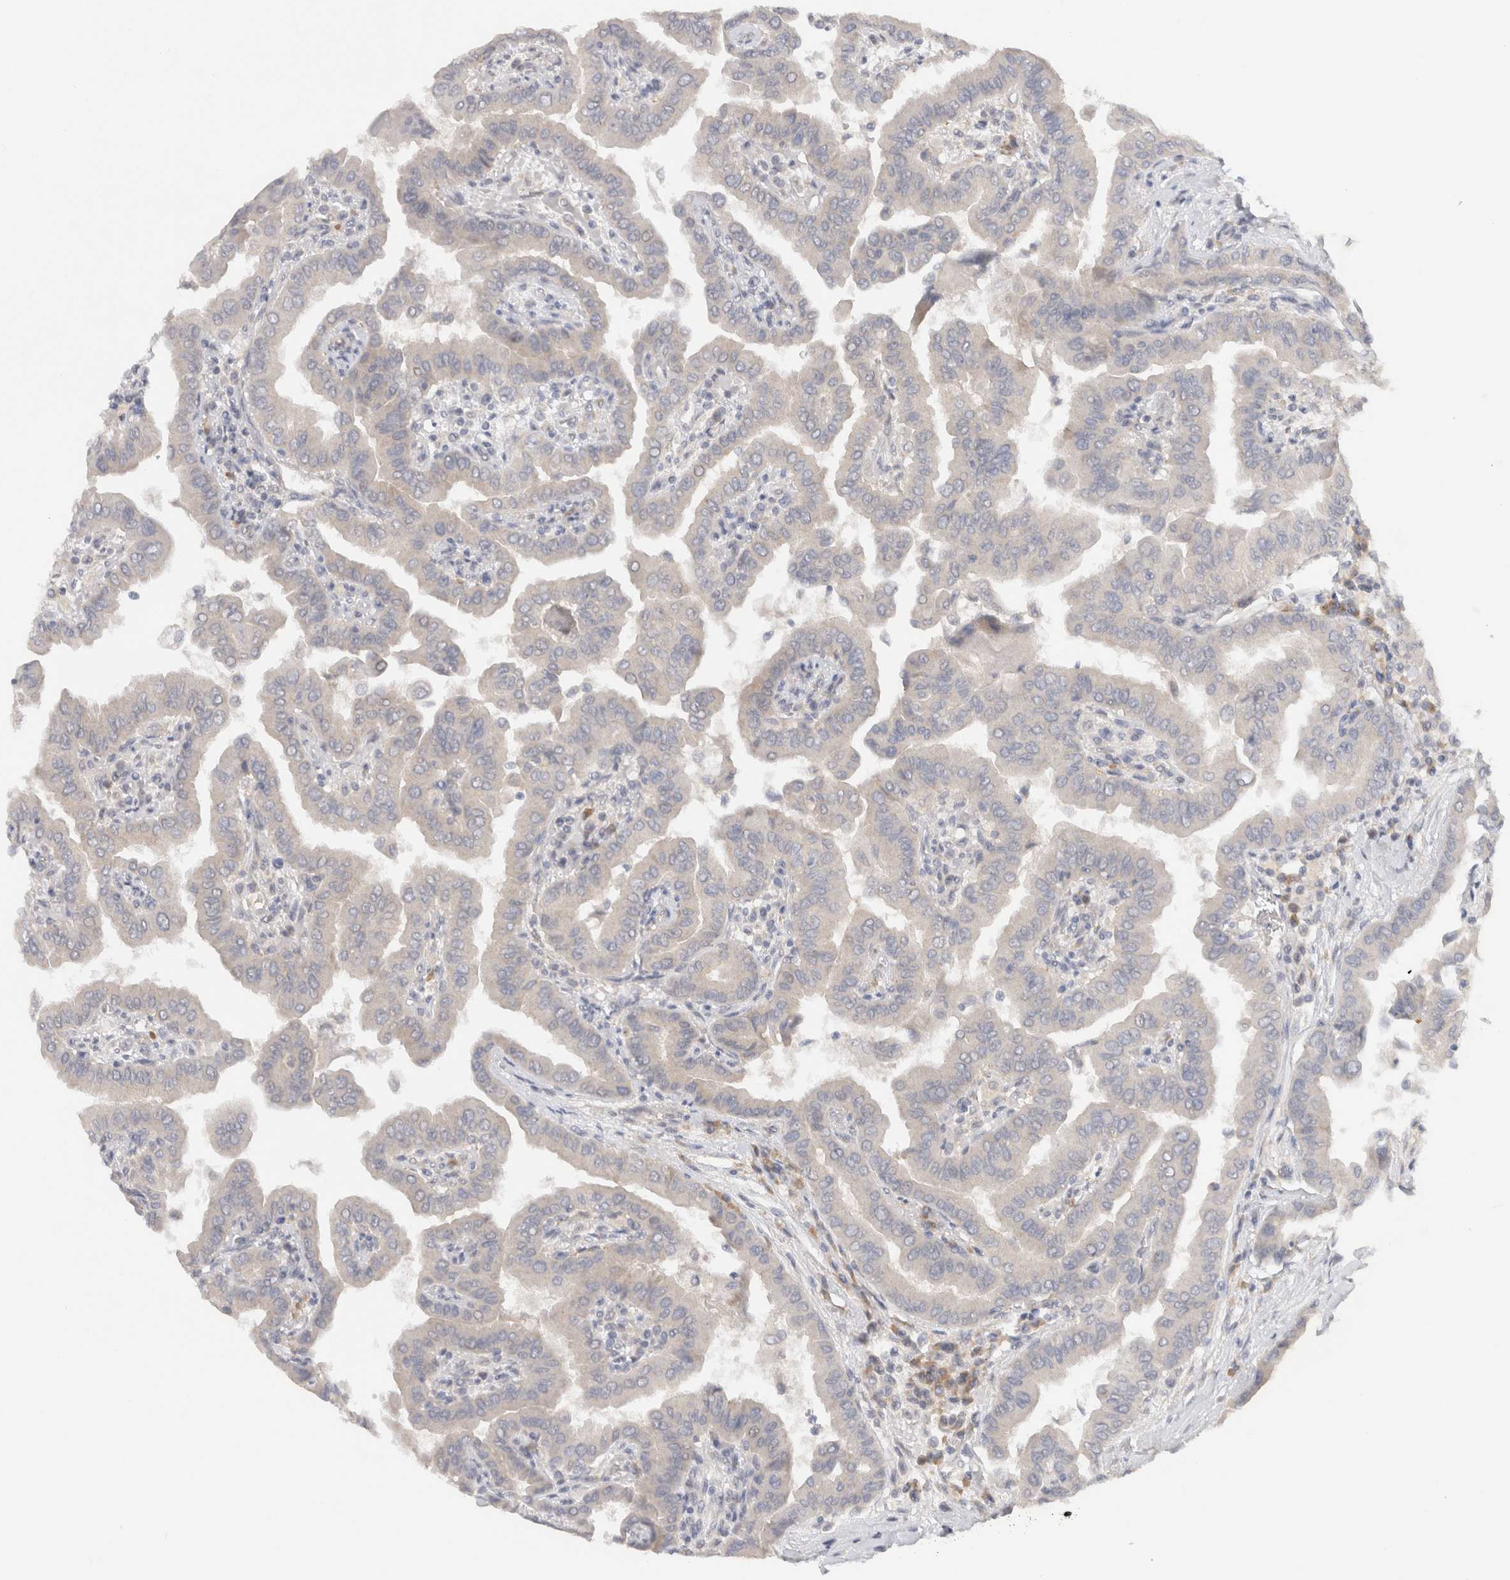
{"staining": {"intensity": "negative", "quantity": "none", "location": "none"}, "tissue": "thyroid cancer", "cell_type": "Tumor cells", "image_type": "cancer", "snomed": [{"axis": "morphology", "description": "Papillary adenocarcinoma, NOS"}, {"axis": "topography", "description": "Thyroid gland"}], "caption": "High magnification brightfield microscopy of thyroid papillary adenocarcinoma stained with DAB (brown) and counterstained with hematoxylin (blue): tumor cells show no significant expression.", "gene": "CHRM4", "patient": {"sex": "male", "age": 33}}